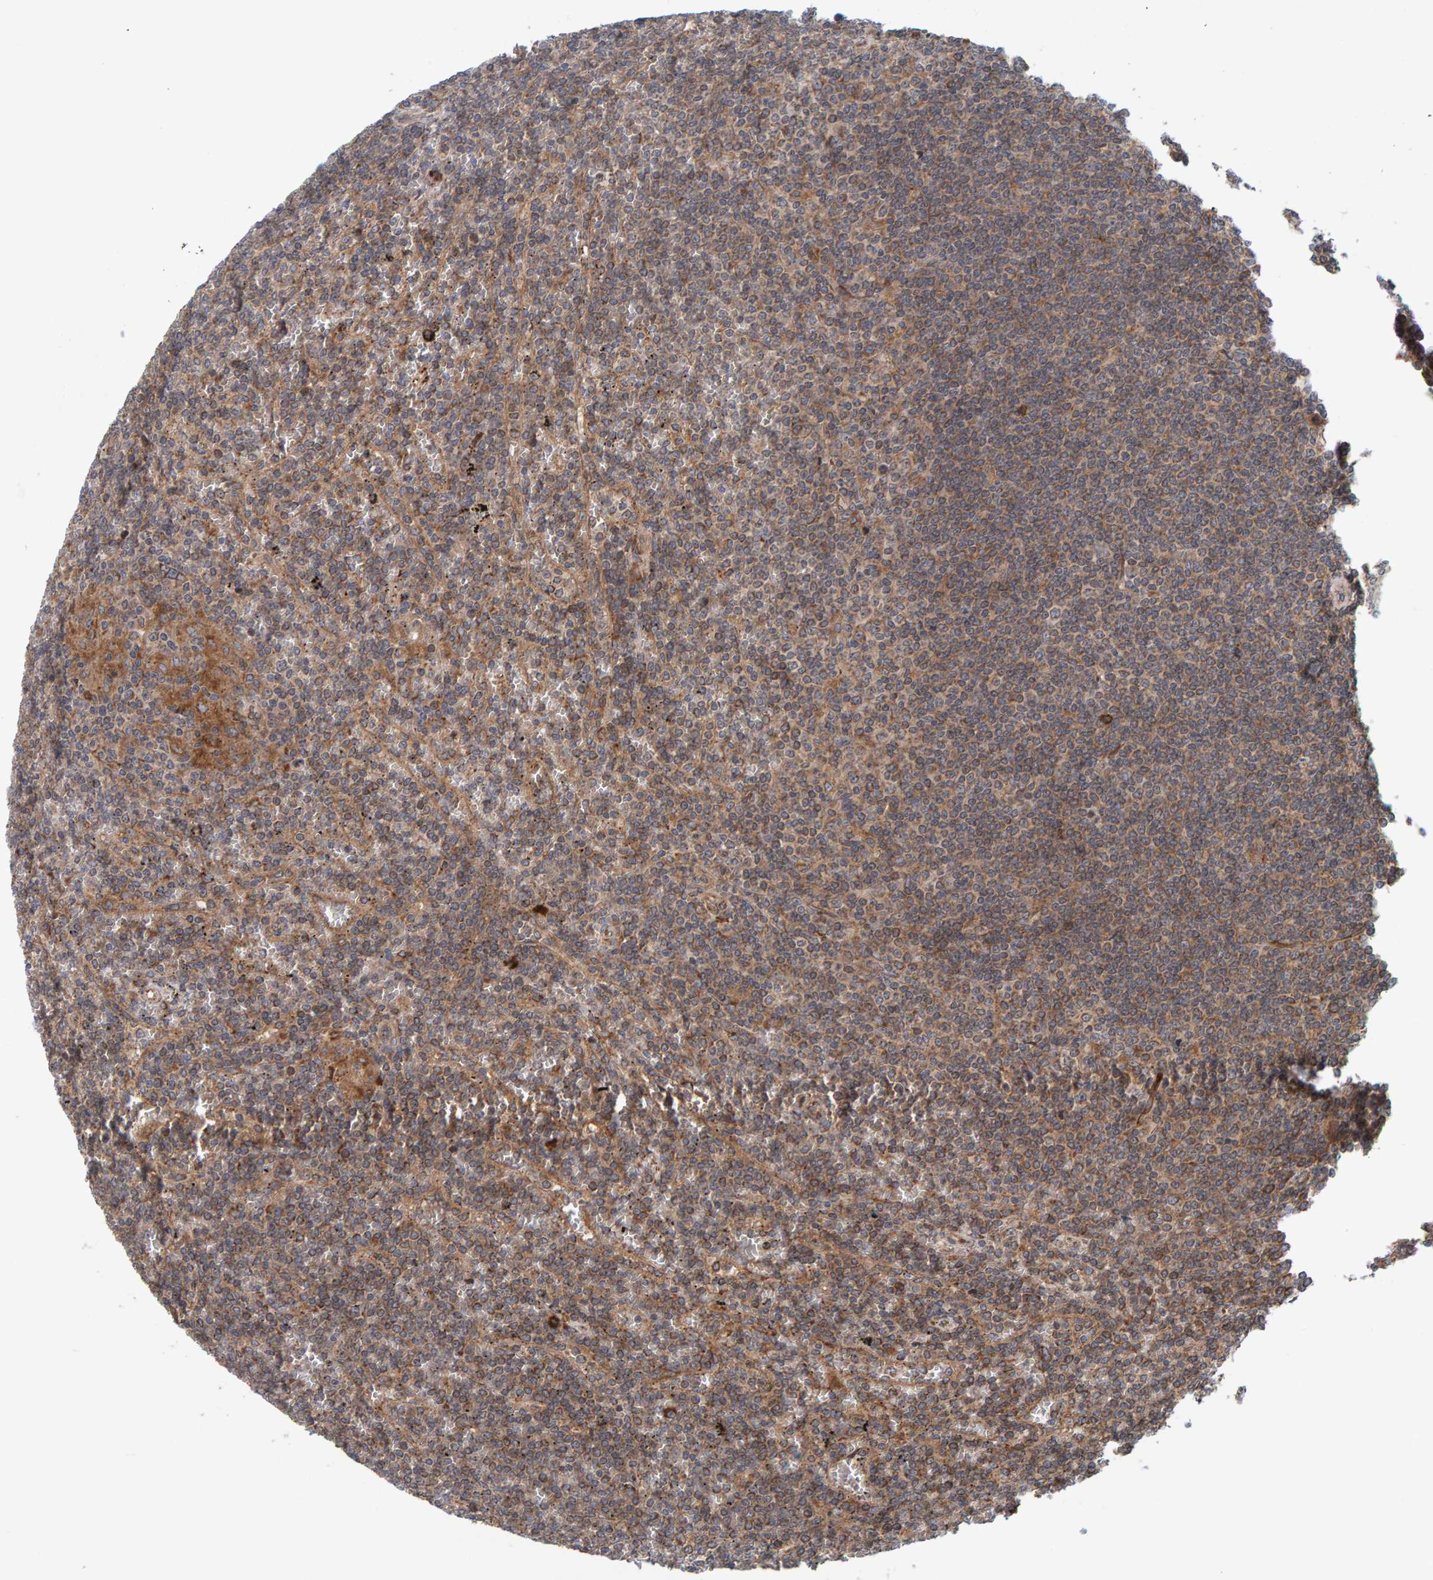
{"staining": {"intensity": "moderate", "quantity": ">75%", "location": "cytoplasmic/membranous"}, "tissue": "lymphoma", "cell_type": "Tumor cells", "image_type": "cancer", "snomed": [{"axis": "morphology", "description": "Malignant lymphoma, non-Hodgkin's type, Low grade"}, {"axis": "topography", "description": "Spleen"}], "caption": "IHC staining of low-grade malignant lymphoma, non-Hodgkin's type, which reveals medium levels of moderate cytoplasmic/membranous staining in approximately >75% of tumor cells indicating moderate cytoplasmic/membranous protein staining. The staining was performed using DAB (brown) for protein detection and nuclei were counterstained in hematoxylin (blue).", "gene": "BAIAP2", "patient": {"sex": "female", "age": 19}}